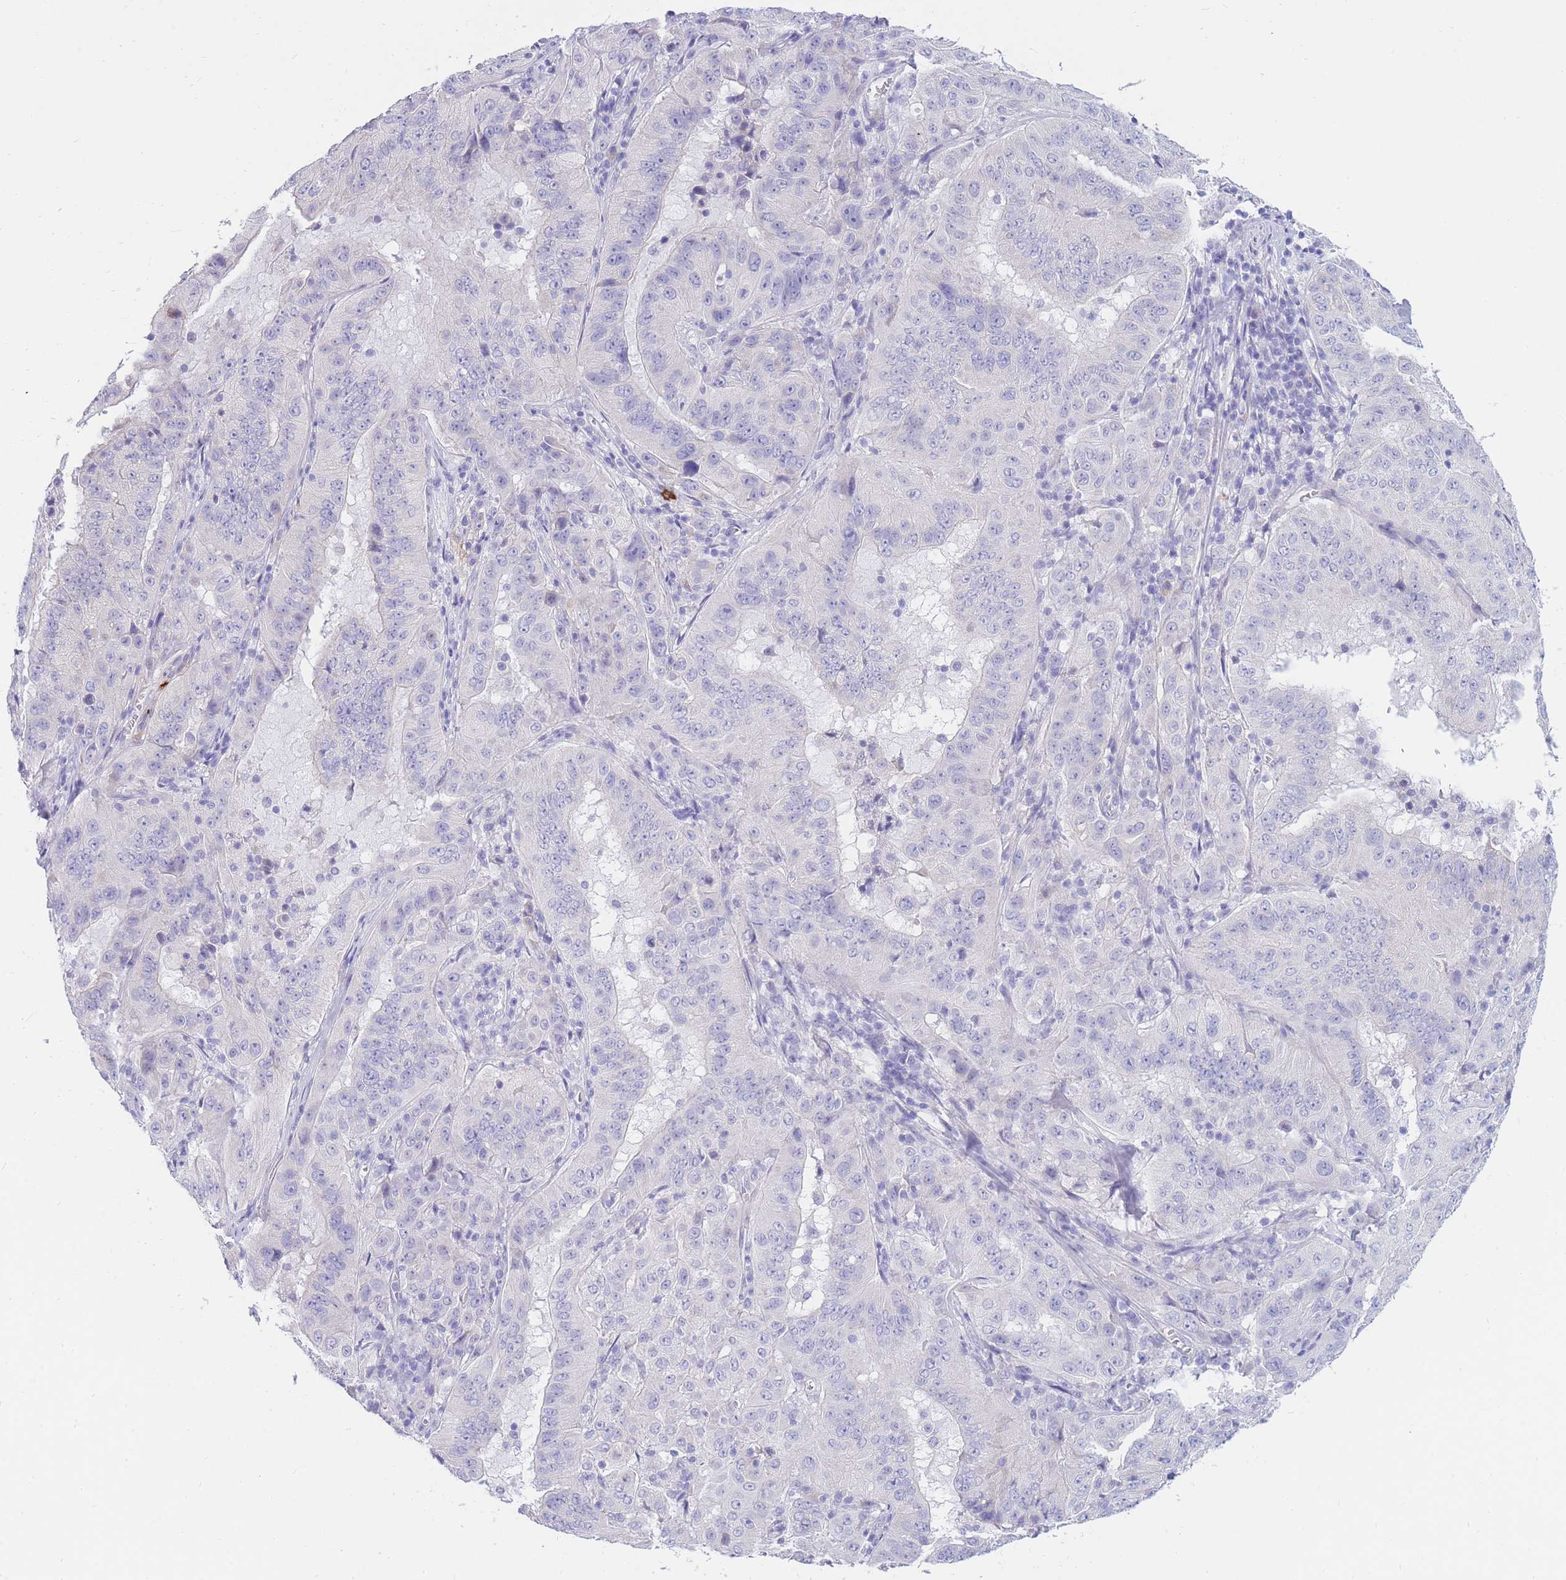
{"staining": {"intensity": "negative", "quantity": "none", "location": "none"}, "tissue": "pancreatic cancer", "cell_type": "Tumor cells", "image_type": "cancer", "snomed": [{"axis": "morphology", "description": "Adenocarcinoma, NOS"}, {"axis": "topography", "description": "Pancreas"}], "caption": "A micrograph of pancreatic adenocarcinoma stained for a protein reveals no brown staining in tumor cells.", "gene": "TPSD1", "patient": {"sex": "male", "age": 63}}